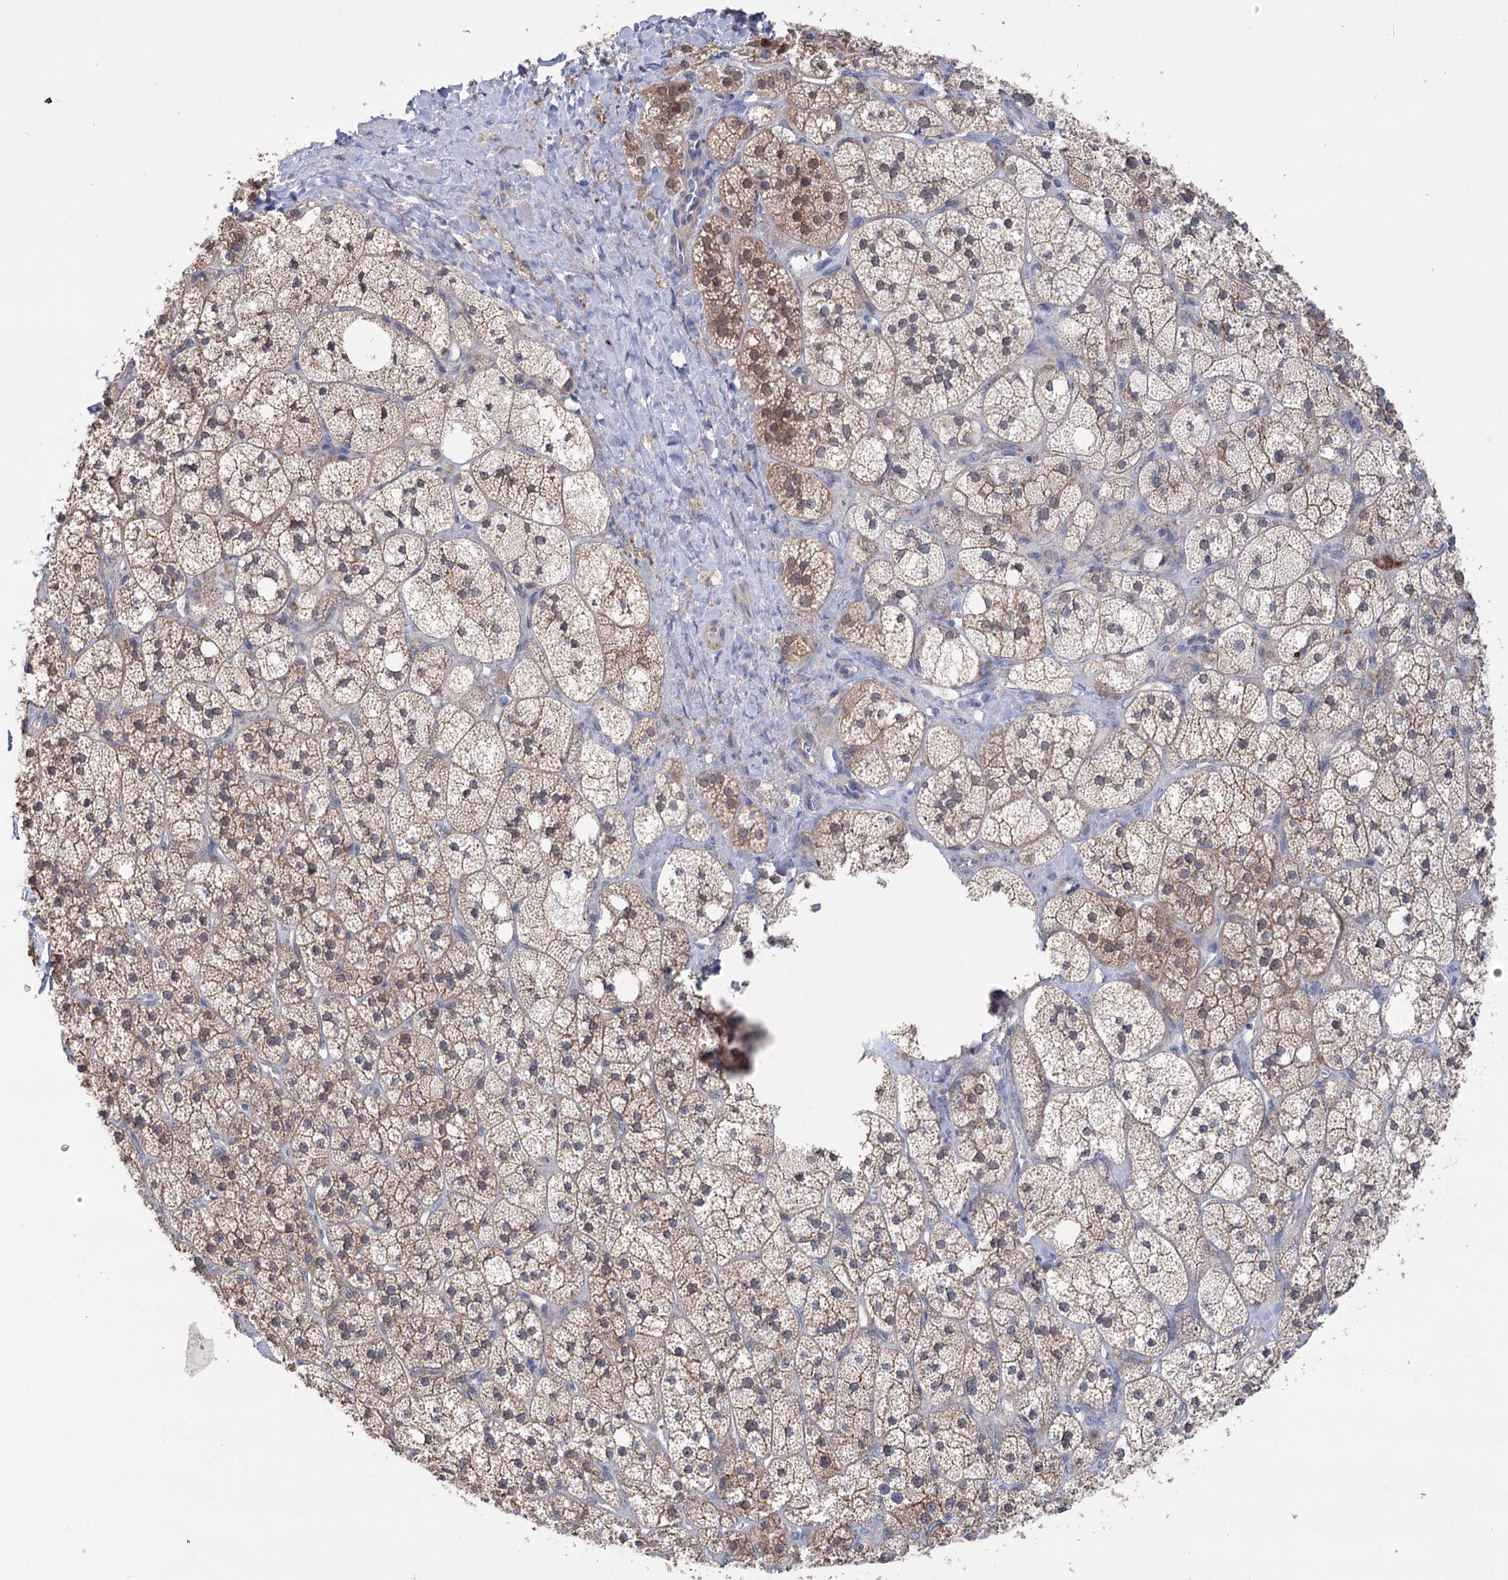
{"staining": {"intensity": "moderate", "quantity": ">75%", "location": "cytoplasmic/membranous"}, "tissue": "adrenal gland", "cell_type": "Glandular cells", "image_type": "normal", "snomed": [{"axis": "morphology", "description": "Normal tissue, NOS"}, {"axis": "topography", "description": "Adrenal gland"}], "caption": "There is medium levels of moderate cytoplasmic/membranous staining in glandular cells of normal adrenal gland, as demonstrated by immunohistochemical staining (brown color).", "gene": "TRIM71", "patient": {"sex": "male", "age": 61}}